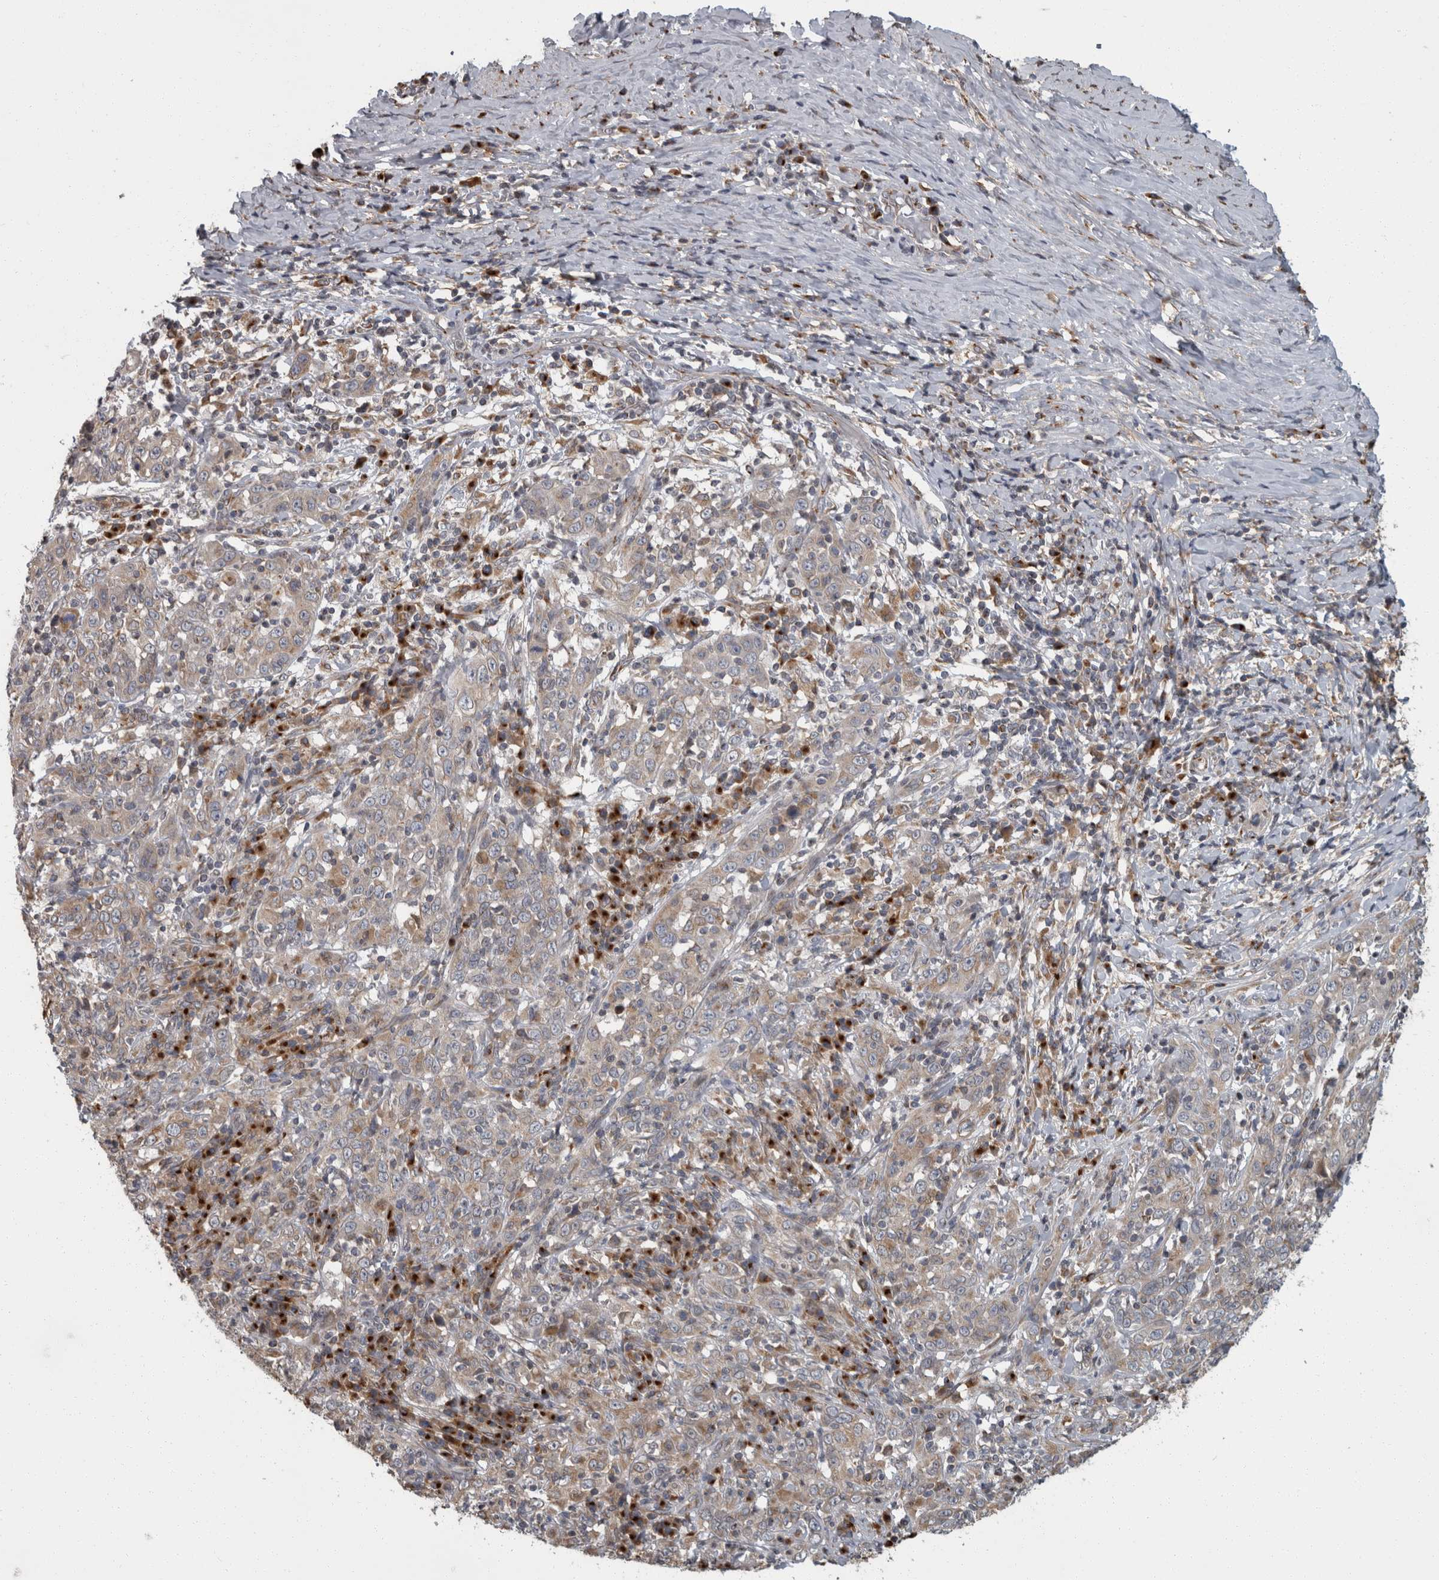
{"staining": {"intensity": "weak", "quantity": "25%-75%", "location": "cytoplasmic/membranous"}, "tissue": "cervical cancer", "cell_type": "Tumor cells", "image_type": "cancer", "snomed": [{"axis": "morphology", "description": "Squamous cell carcinoma, NOS"}, {"axis": "topography", "description": "Cervix"}], "caption": "Squamous cell carcinoma (cervical) stained with a protein marker reveals weak staining in tumor cells.", "gene": "LMAN2L", "patient": {"sex": "female", "age": 46}}